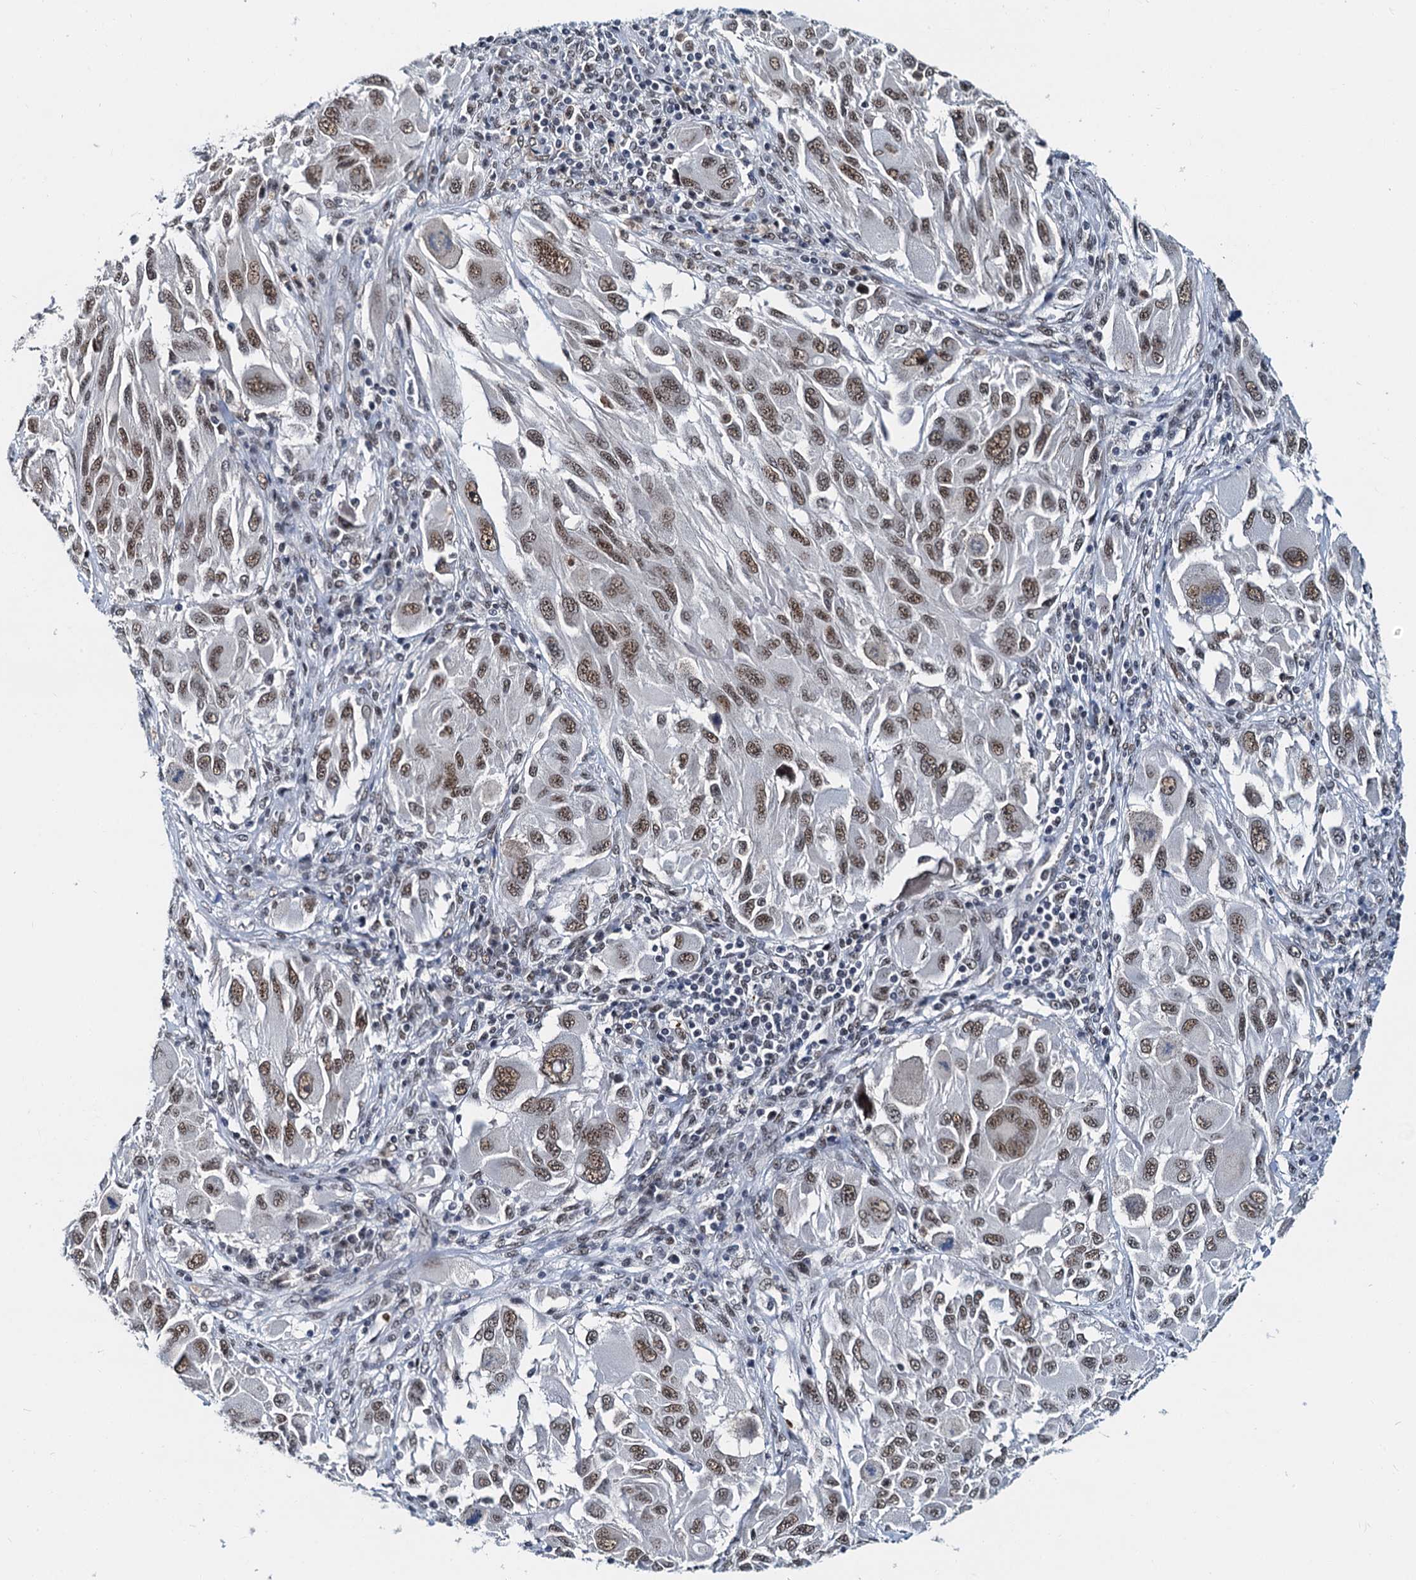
{"staining": {"intensity": "moderate", "quantity": ">75%", "location": "nuclear"}, "tissue": "melanoma", "cell_type": "Tumor cells", "image_type": "cancer", "snomed": [{"axis": "morphology", "description": "Malignant melanoma, NOS"}, {"axis": "topography", "description": "Skin"}], "caption": "Malignant melanoma was stained to show a protein in brown. There is medium levels of moderate nuclear expression in approximately >75% of tumor cells. The protein of interest is shown in brown color, while the nuclei are stained blue.", "gene": "SNRPD1", "patient": {"sex": "female", "age": 91}}